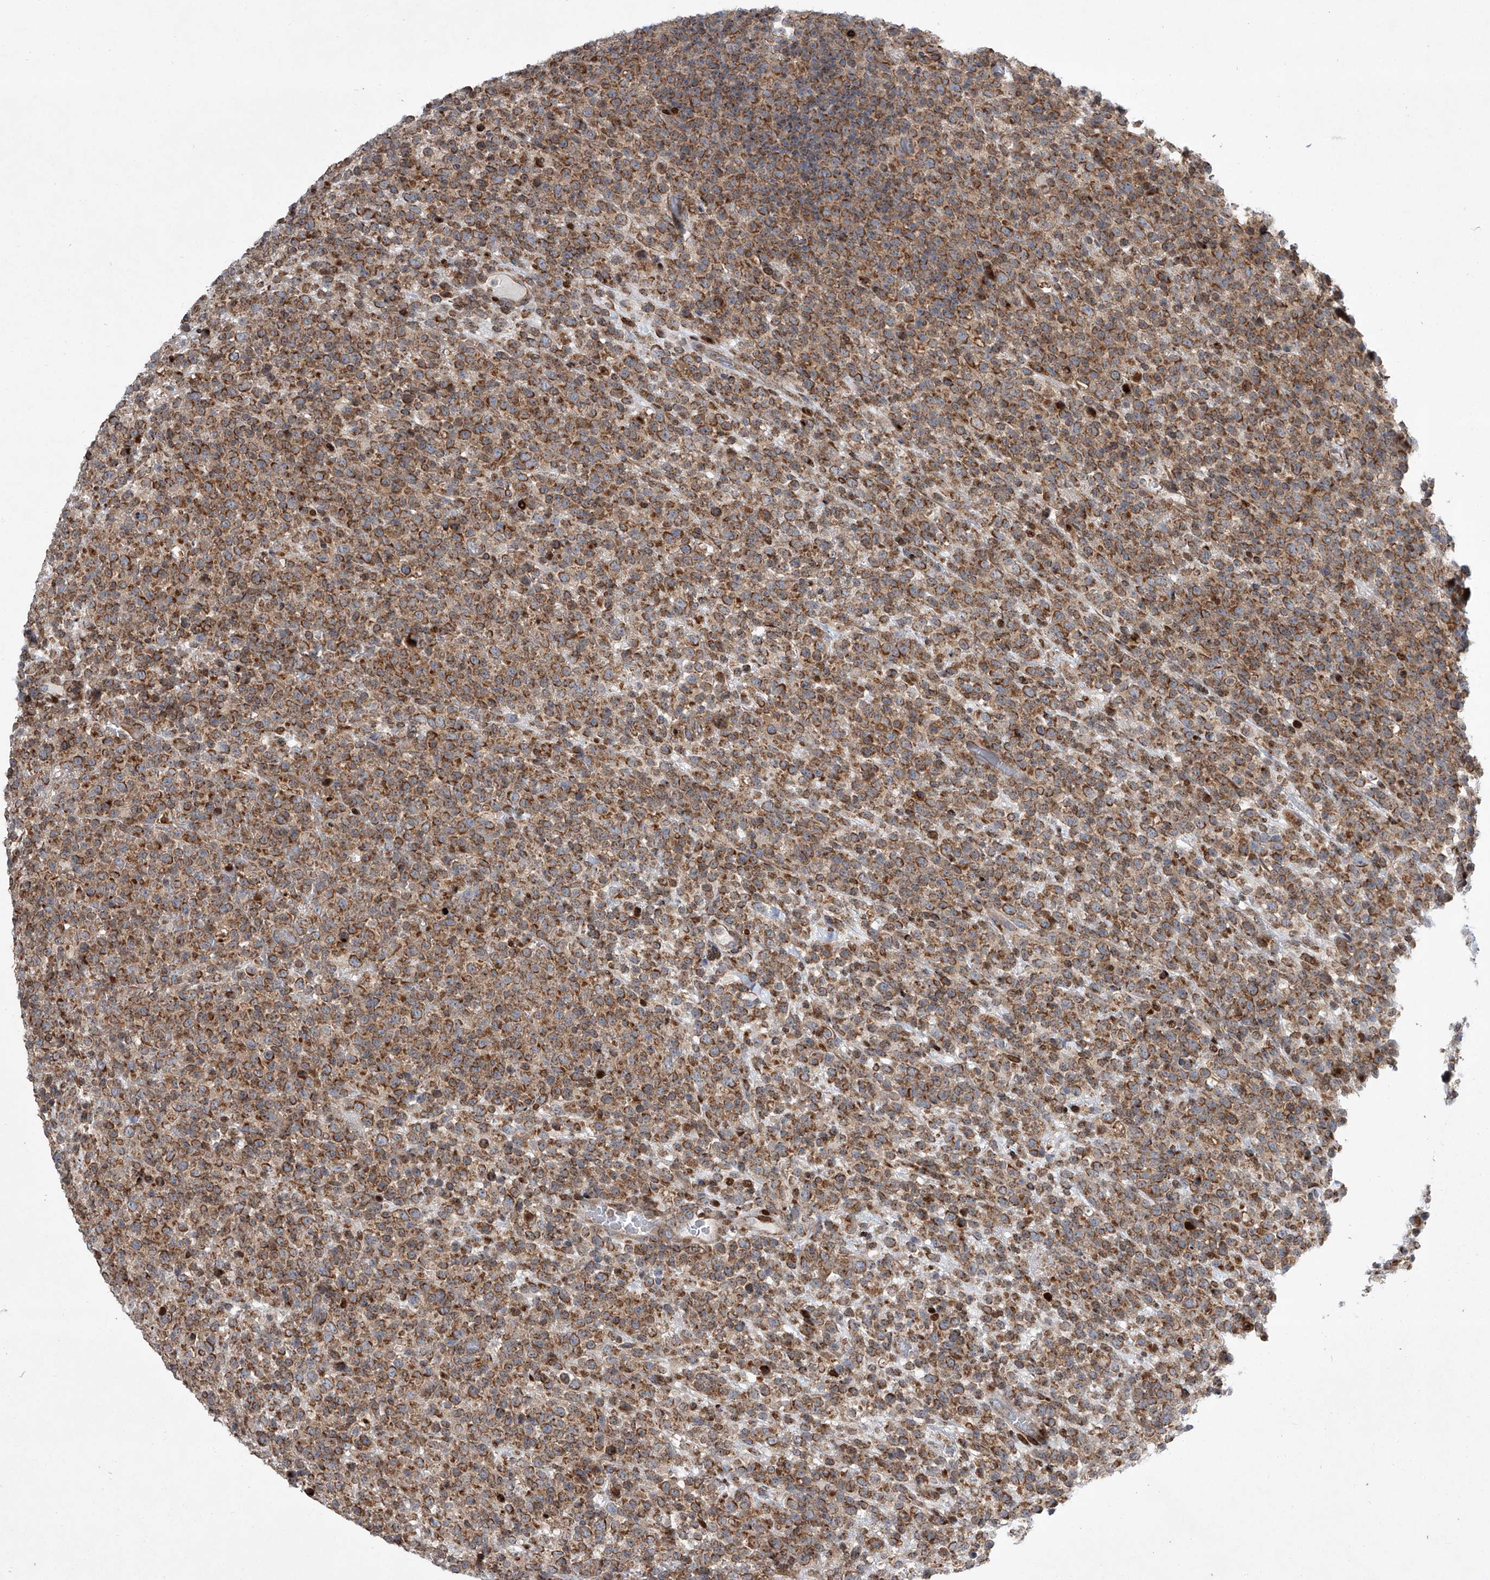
{"staining": {"intensity": "moderate", "quantity": ">75%", "location": "cytoplasmic/membranous"}, "tissue": "lymphoma", "cell_type": "Tumor cells", "image_type": "cancer", "snomed": [{"axis": "morphology", "description": "Malignant lymphoma, non-Hodgkin's type, High grade"}, {"axis": "topography", "description": "Colon"}], "caption": "Immunohistochemical staining of lymphoma reveals medium levels of moderate cytoplasmic/membranous protein positivity in approximately >75% of tumor cells.", "gene": "STRADA", "patient": {"sex": "female", "age": 53}}